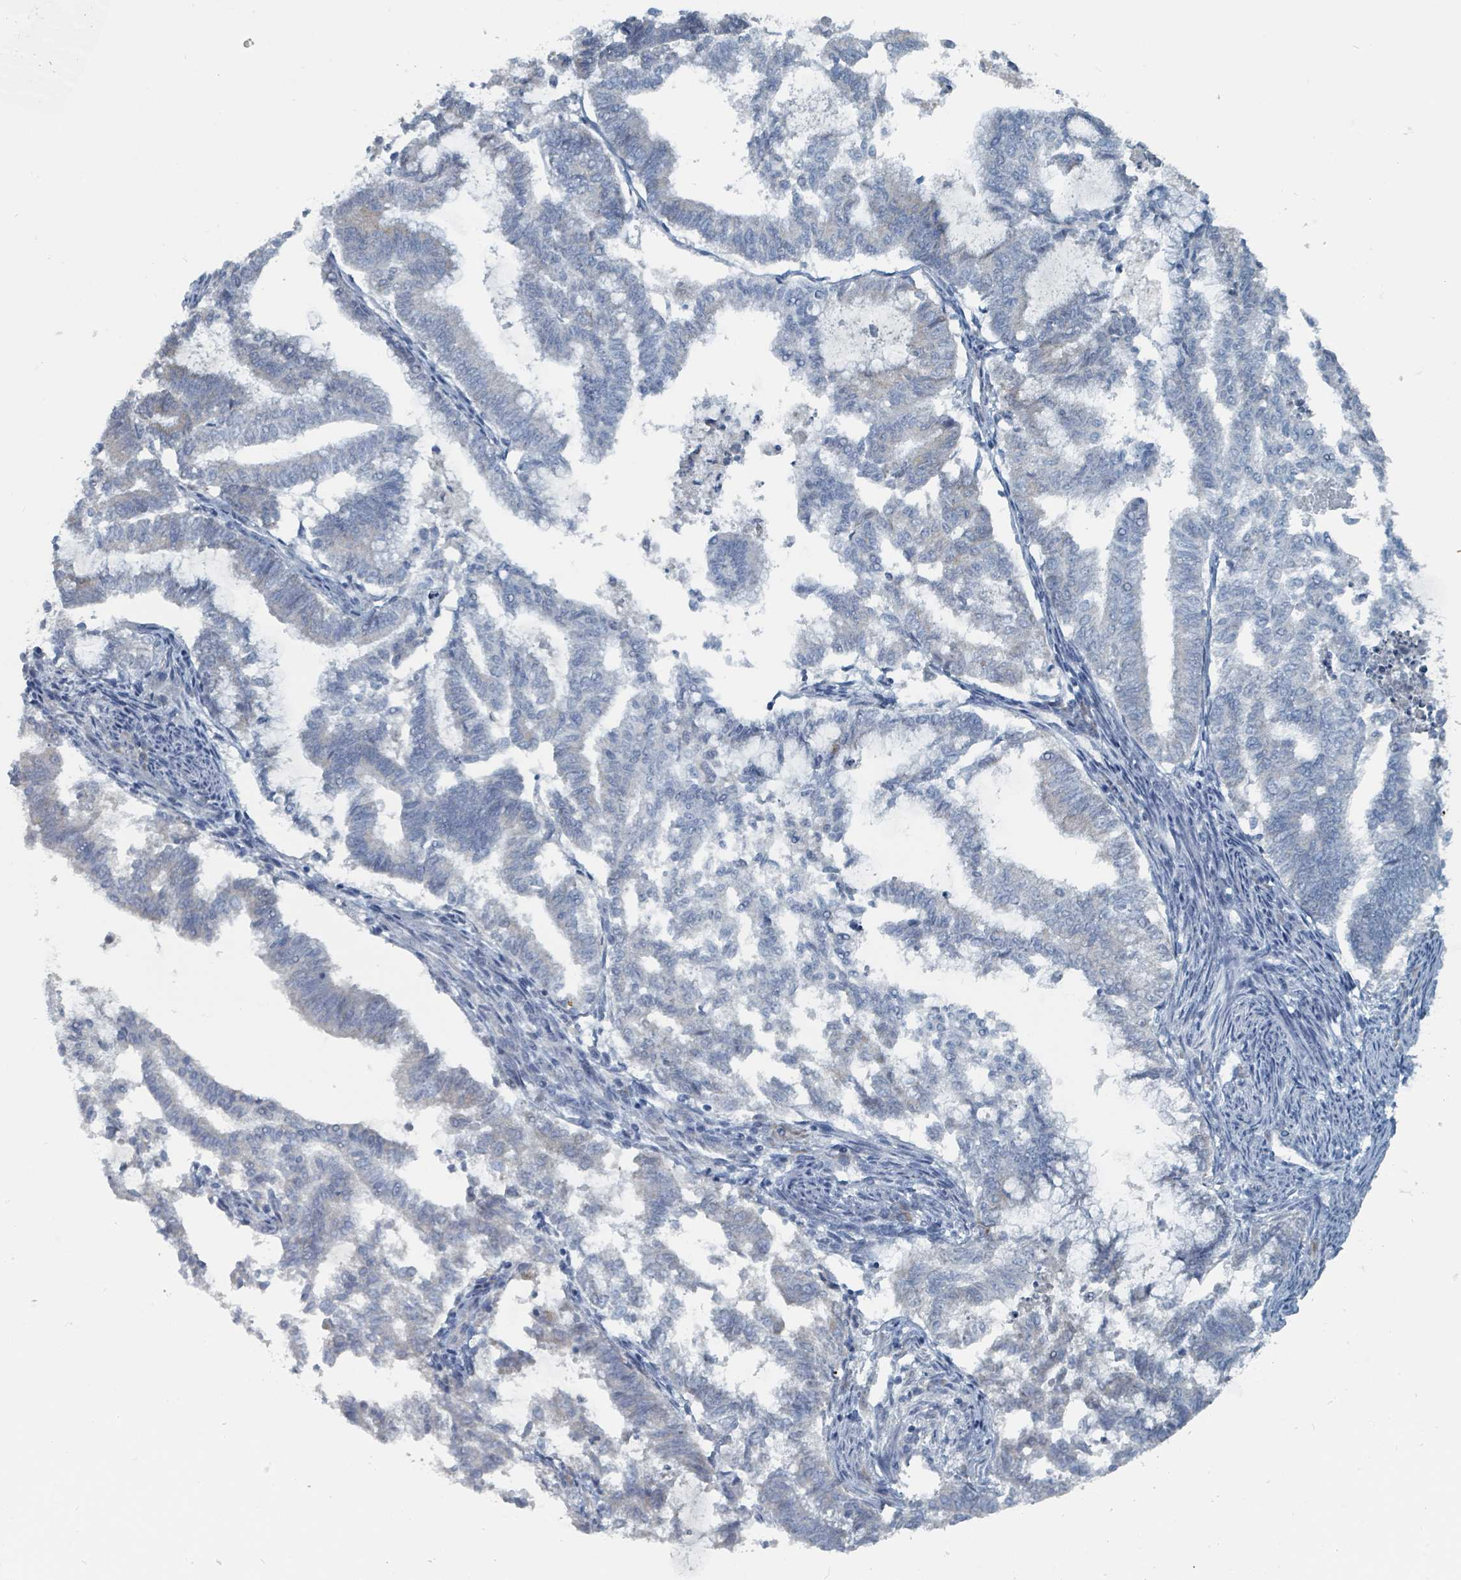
{"staining": {"intensity": "negative", "quantity": "none", "location": "none"}, "tissue": "endometrial cancer", "cell_type": "Tumor cells", "image_type": "cancer", "snomed": [{"axis": "morphology", "description": "Adenocarcinoma, NOS"}, {"axis": "topography", "description": "Endometrium"}], "caption": "Tumor cells are negative for protein expression in human endometrial cancer. (Brightfield microscopy of DAB (3,3'-diaminobenzidine) immunohistochemistry at high magnification).", "gene": "RASA4", "patient": {"sex": "female", "age": 79}}